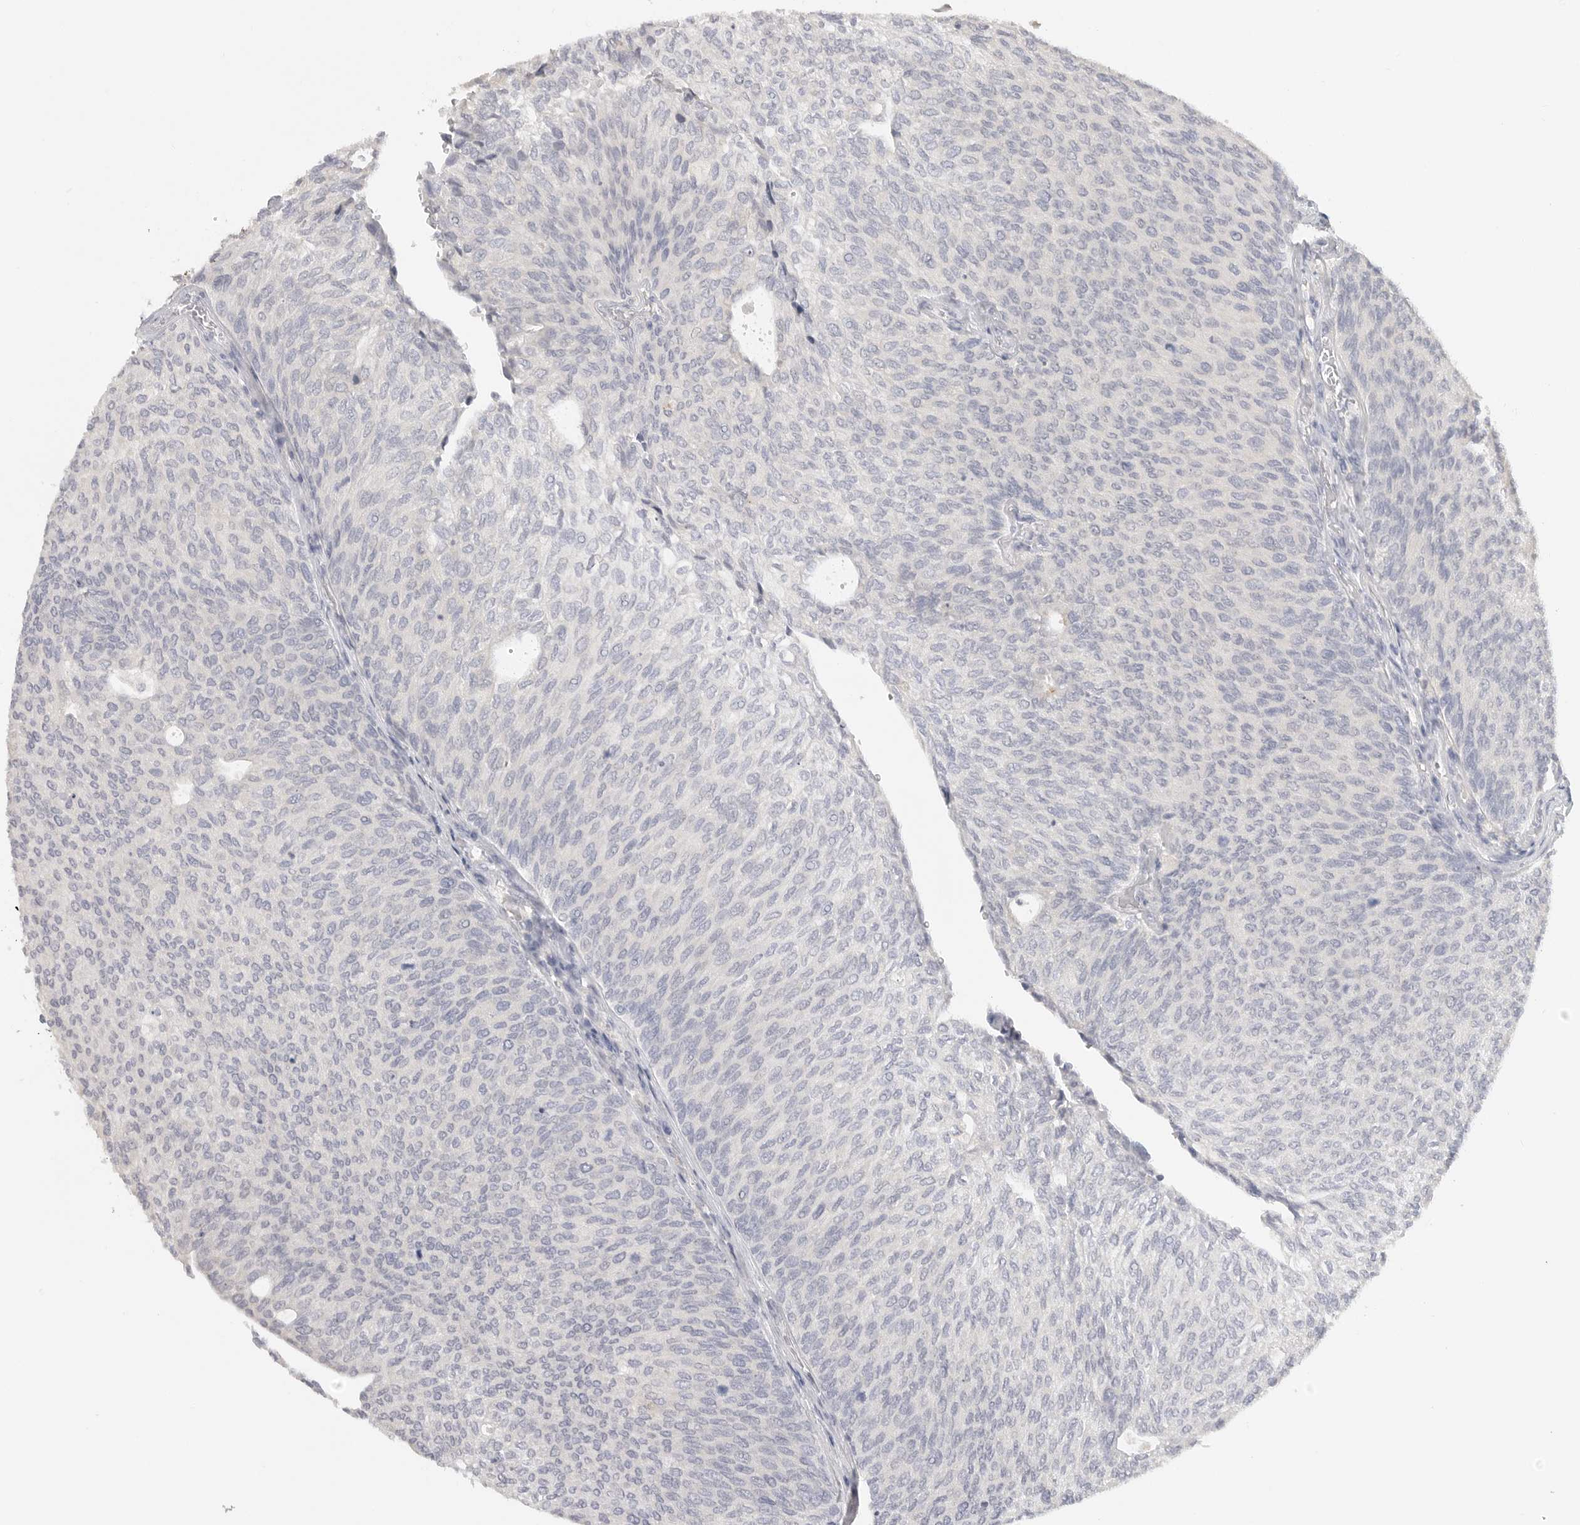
{"staining": {"intensity": "negative", "quantity": "none", "location": "none"}, "tissue": "urothelial cancer", "cell_type": "Tumor cells", "image_type": "cancer", "snomed": [{"axis": "morphology", "description": "Urothelial carcinoma, Low grade"}, {"axis": "topography", "description": "Urinary bladder"}], "caption": "Low-grade urothelial carcinoma was stained to show a protein in brown. There is no significant positivity in tumor cells.", "gene": "FBN2", "patient": {"sex": "female", "age": 79}}